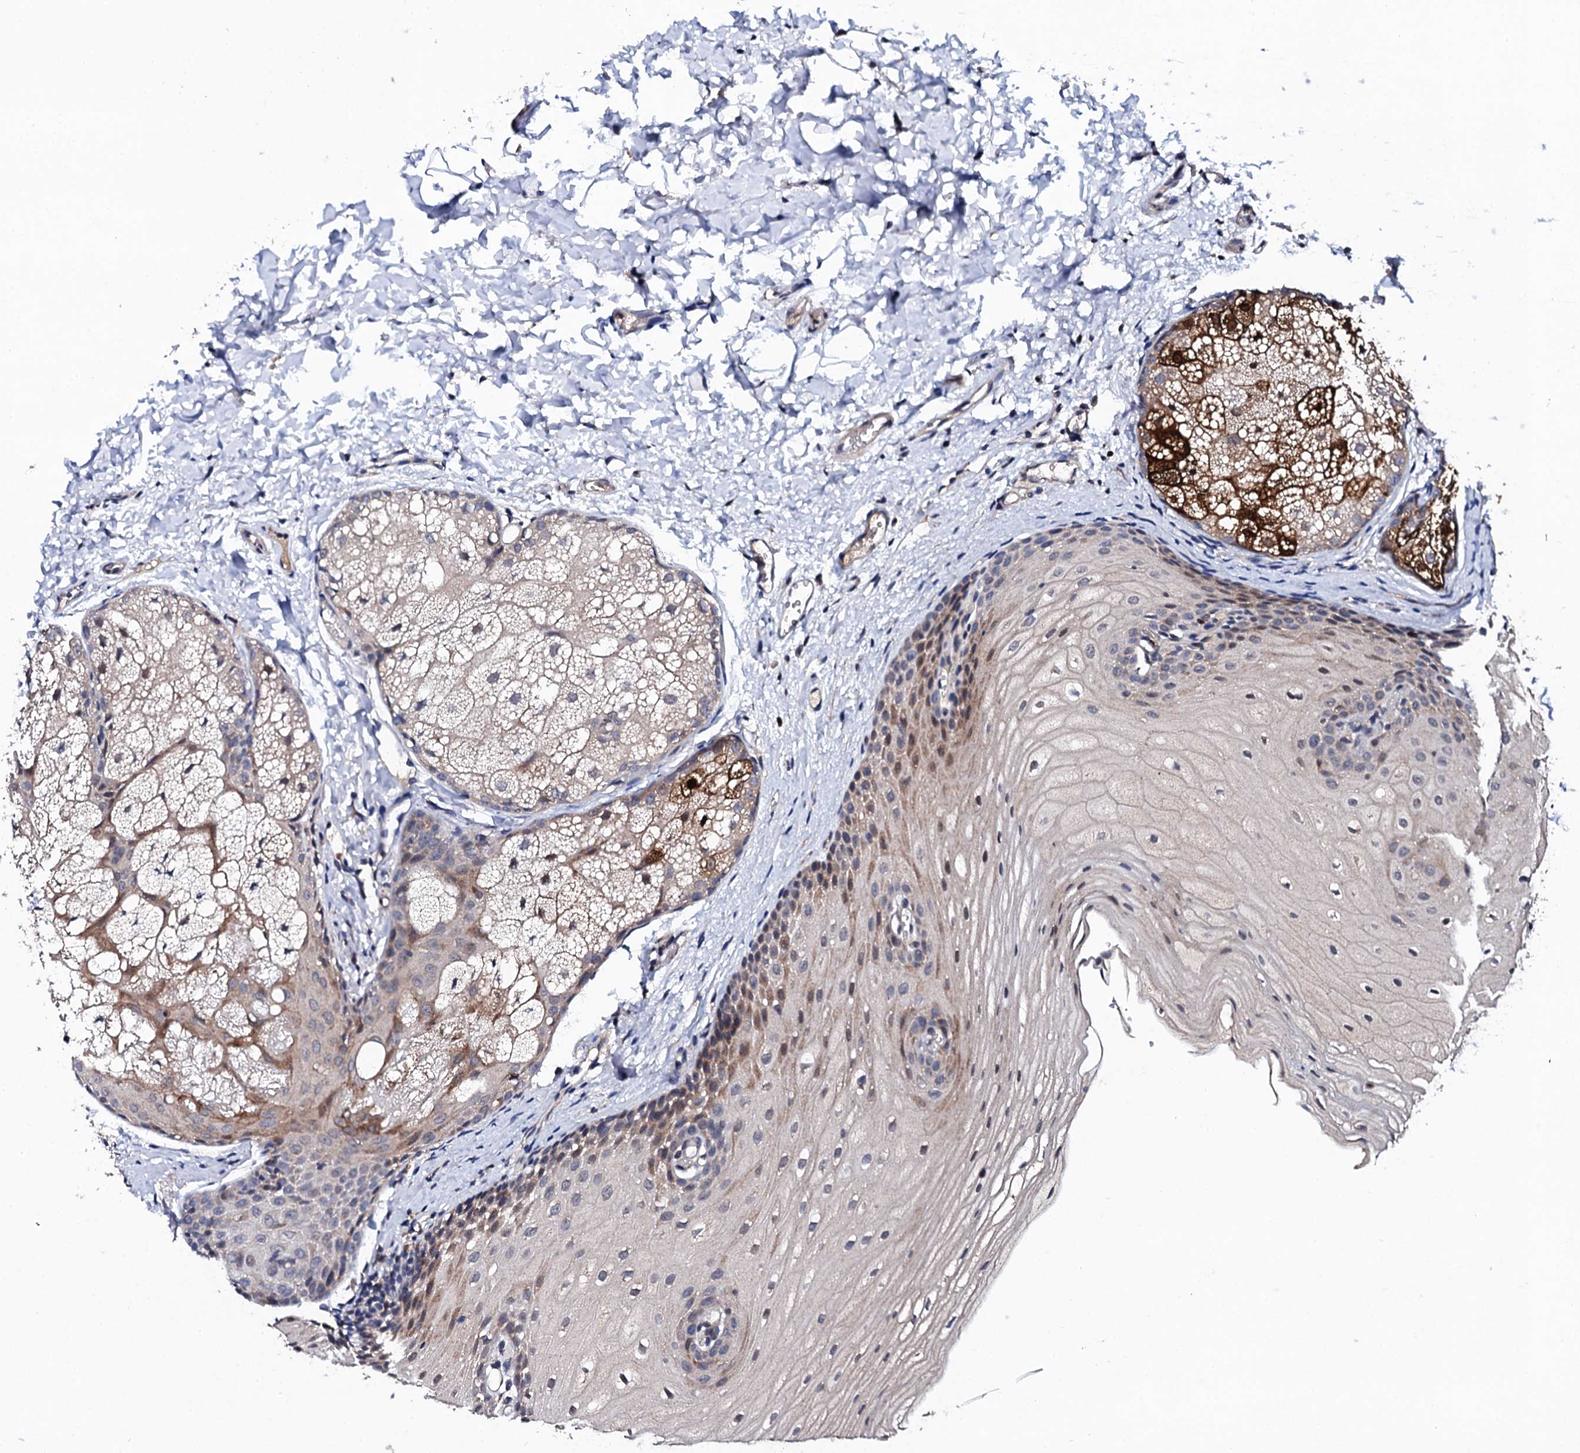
{"staining": {"intensity": "moderate", "quantity": "<25%", "location": "cytoplasmic/membranous"}, "tissue": "oral mucosa", "cell_type": "Squamous epithelial cells", "image_type": "normal", "snomed": [{"axis": "morphology", "description": "Normal tissue, NOS"}, {"axis": "topography", "description": "Oral tissue"}], "caption": "Human oral mucosa stained for a protein (brown) reveals moderate cytoplasmic/membranous positive staining in about <25% of squamous epithelial cells.", "gene": "IP6K1", "patient": {"sex": "female", "age": 70}}